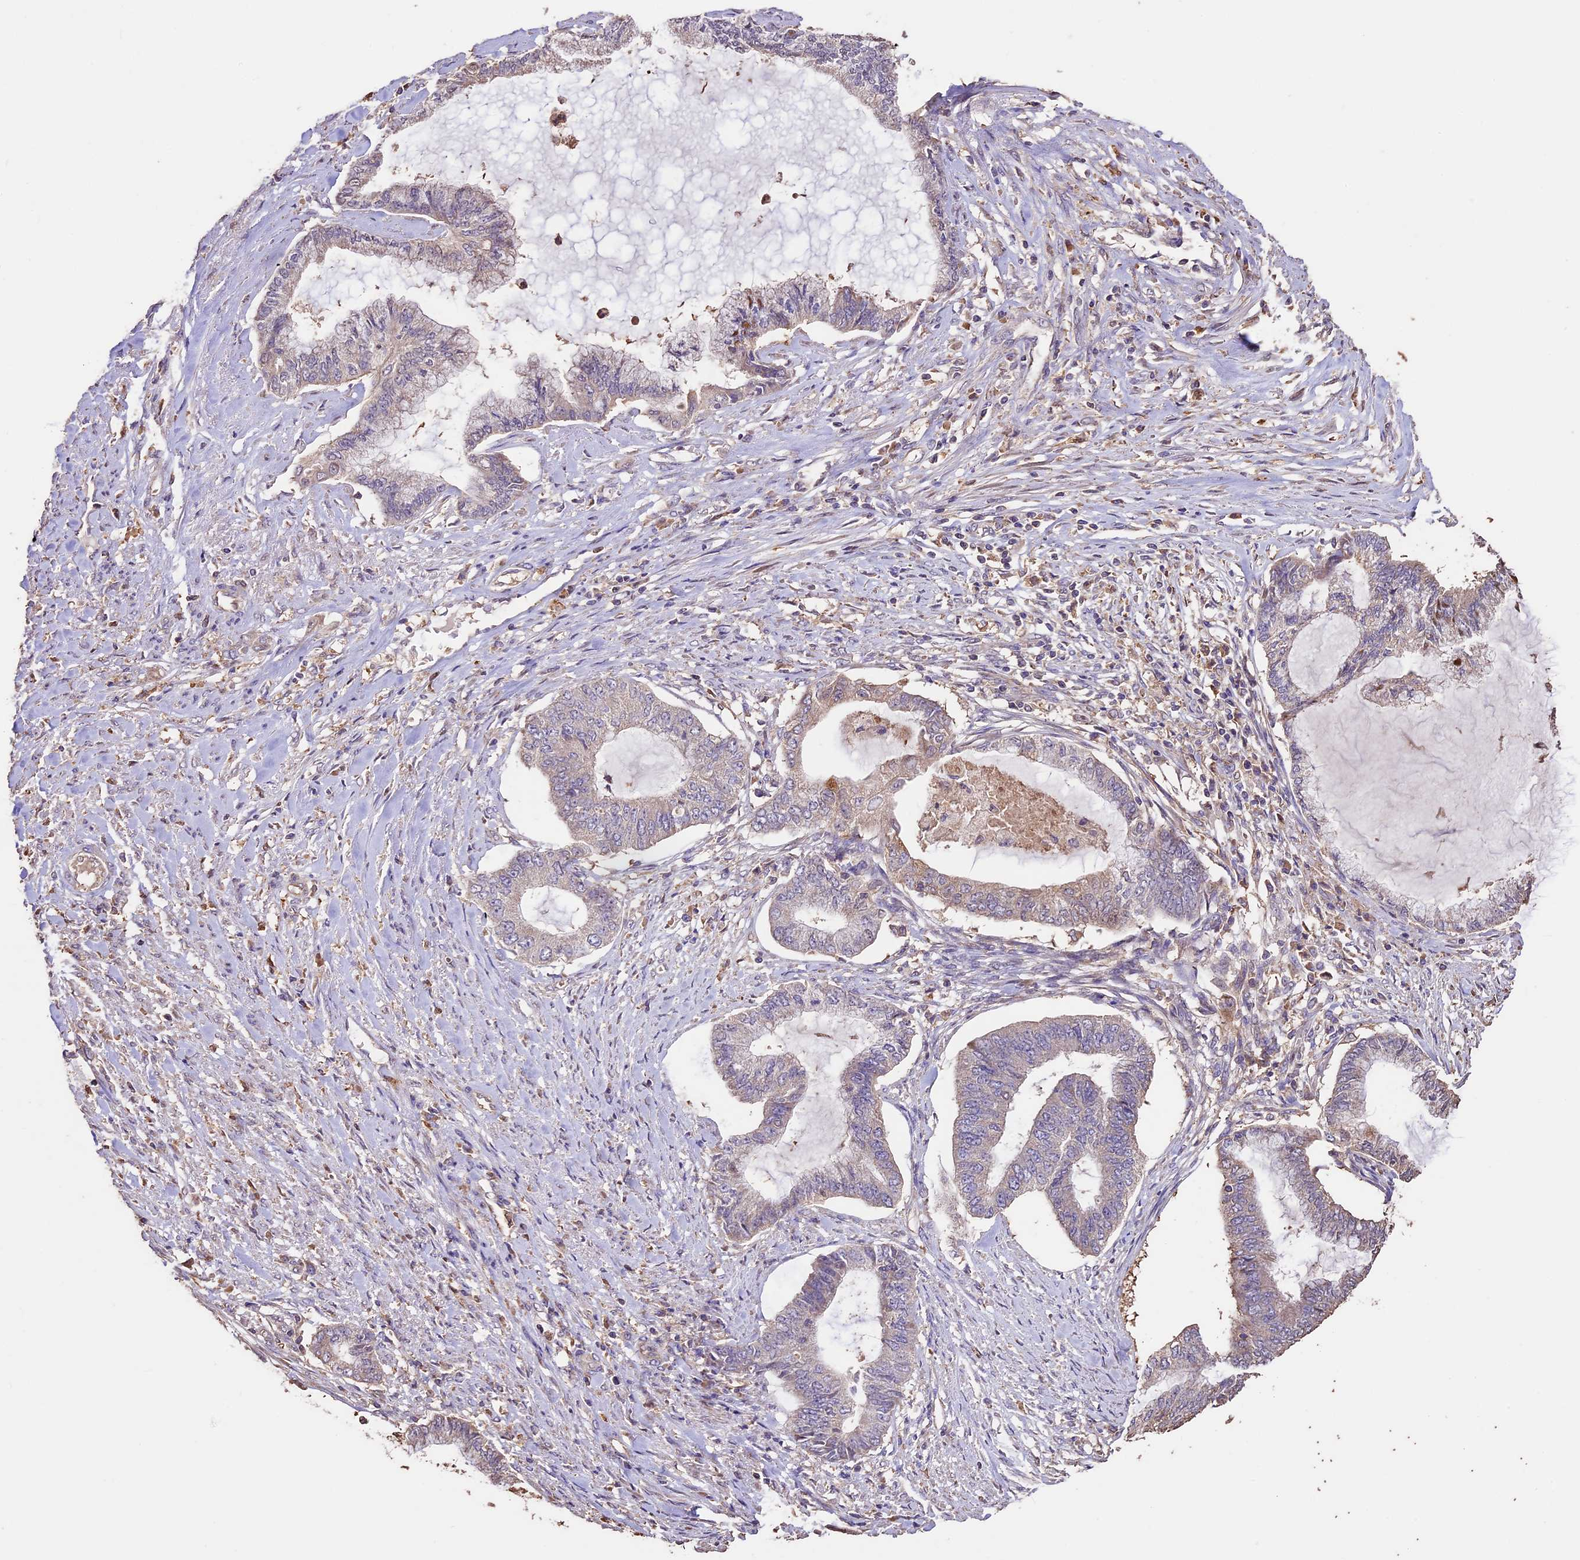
{"staining": {"intensity": "negative", "quantity": "none", "location": "none"}, "tissue": "endometrial cancer", "cell_type": "Tumor cells", "image_type": "cancer", "snomed": [{"axis": "morphology", "description": "Adenocarcinoma, NOS"}, {"axis": "topography", "description": "Endometrium"}], "caption": "Image shows no protein positivity in tumor cells of endometrial adenocarcinoma tissue.", "gene": "CRLF1", "patient": {"sex": "female", "age": 86}}